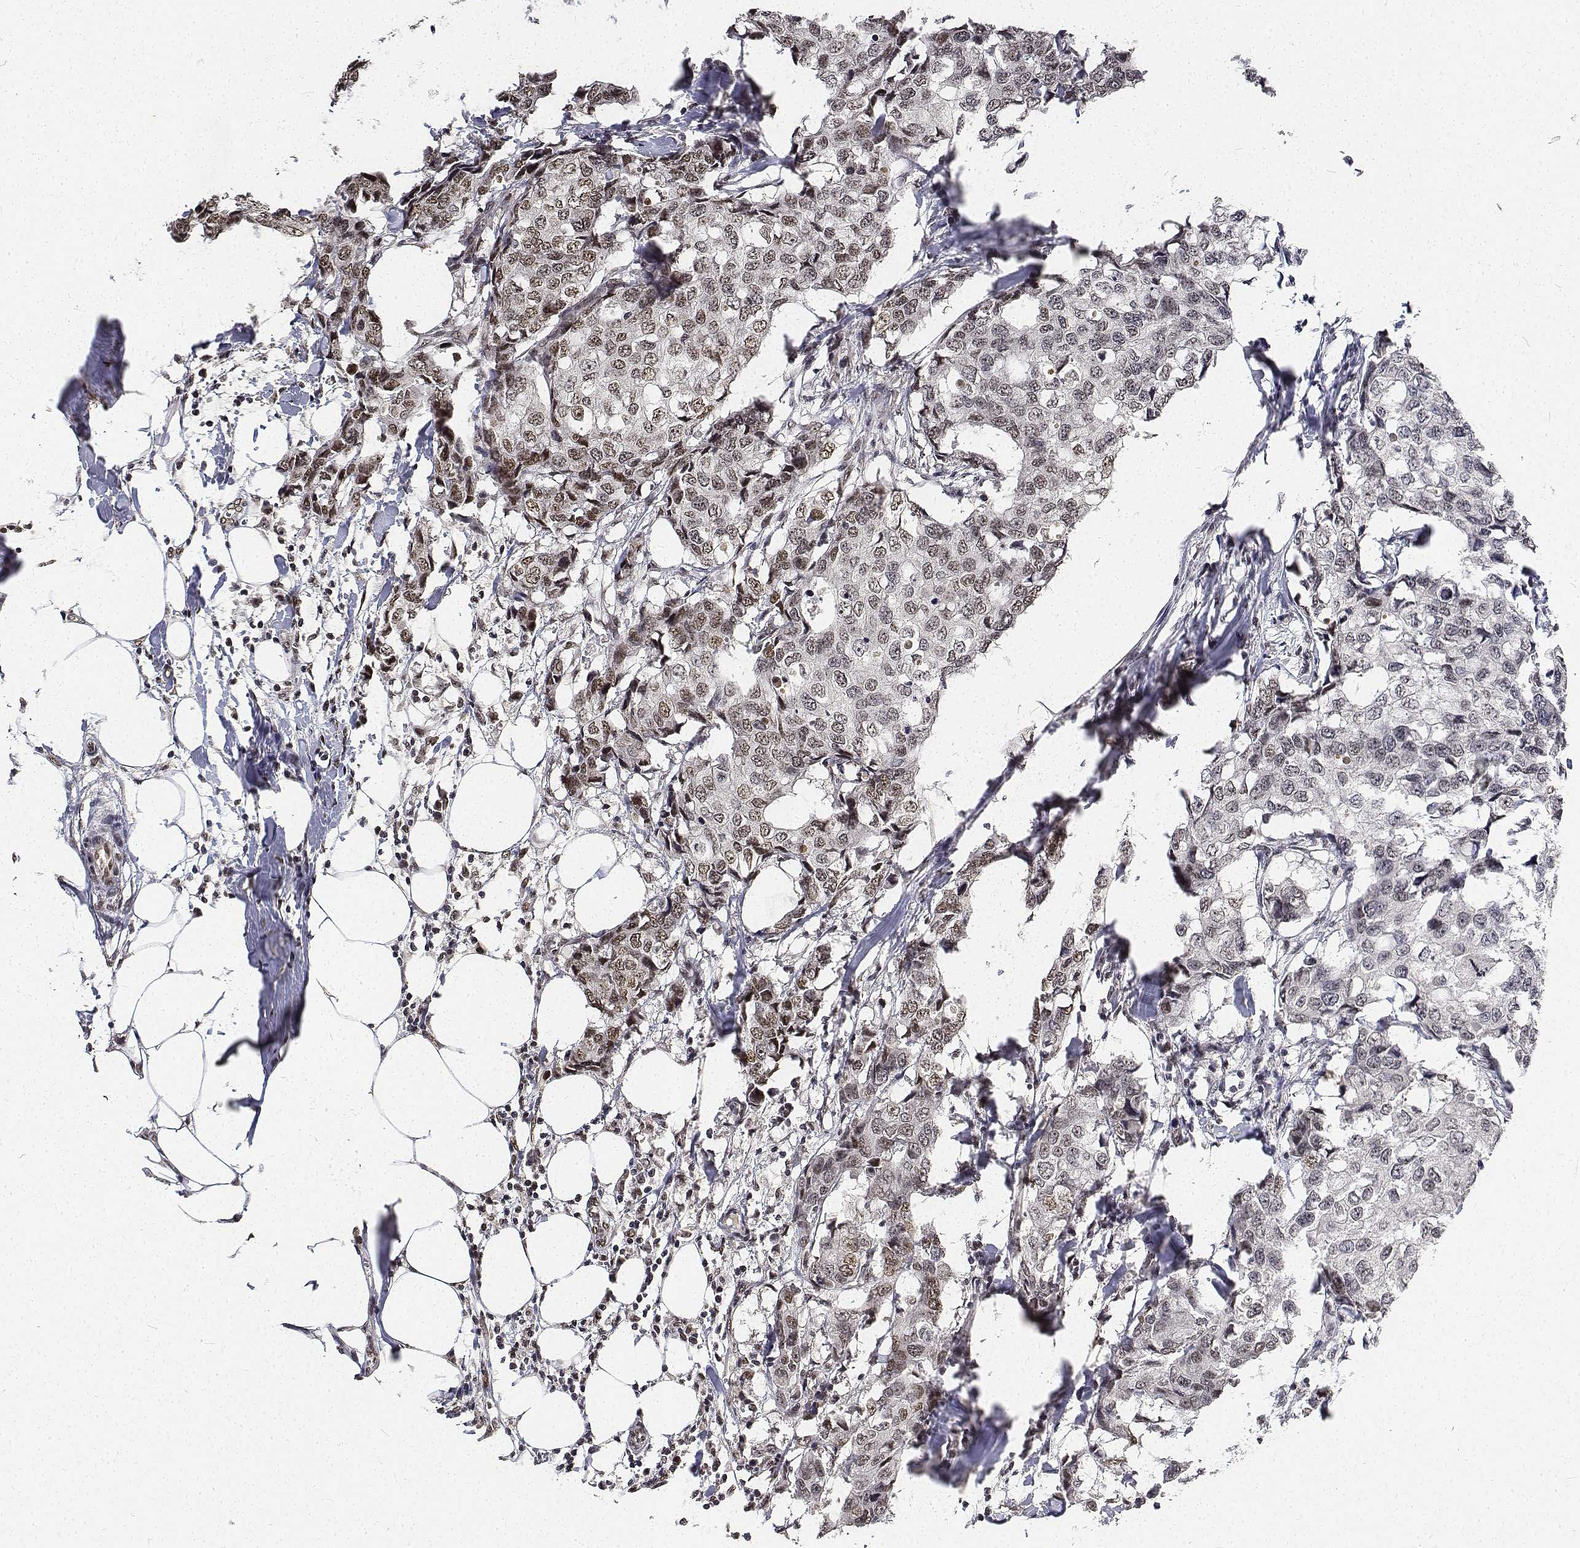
{"staining": {"intensity": "weak", "quantity": ">75%", "location": "nuclear"}, "tissue": "breast cancer", "cell_type": "Tumor cells", "image_type": "cancer", "snomed": [{"axis": "morphology", "description": "Duct carcinoma"}, {"axis": "topography", "description": "Breast"}], "caption": "Breast cancer stained with a protein marker exhibits weak staining in tumor cells.", "gene": "ATRX", "patient": {"sex": "female", "age": 27}}